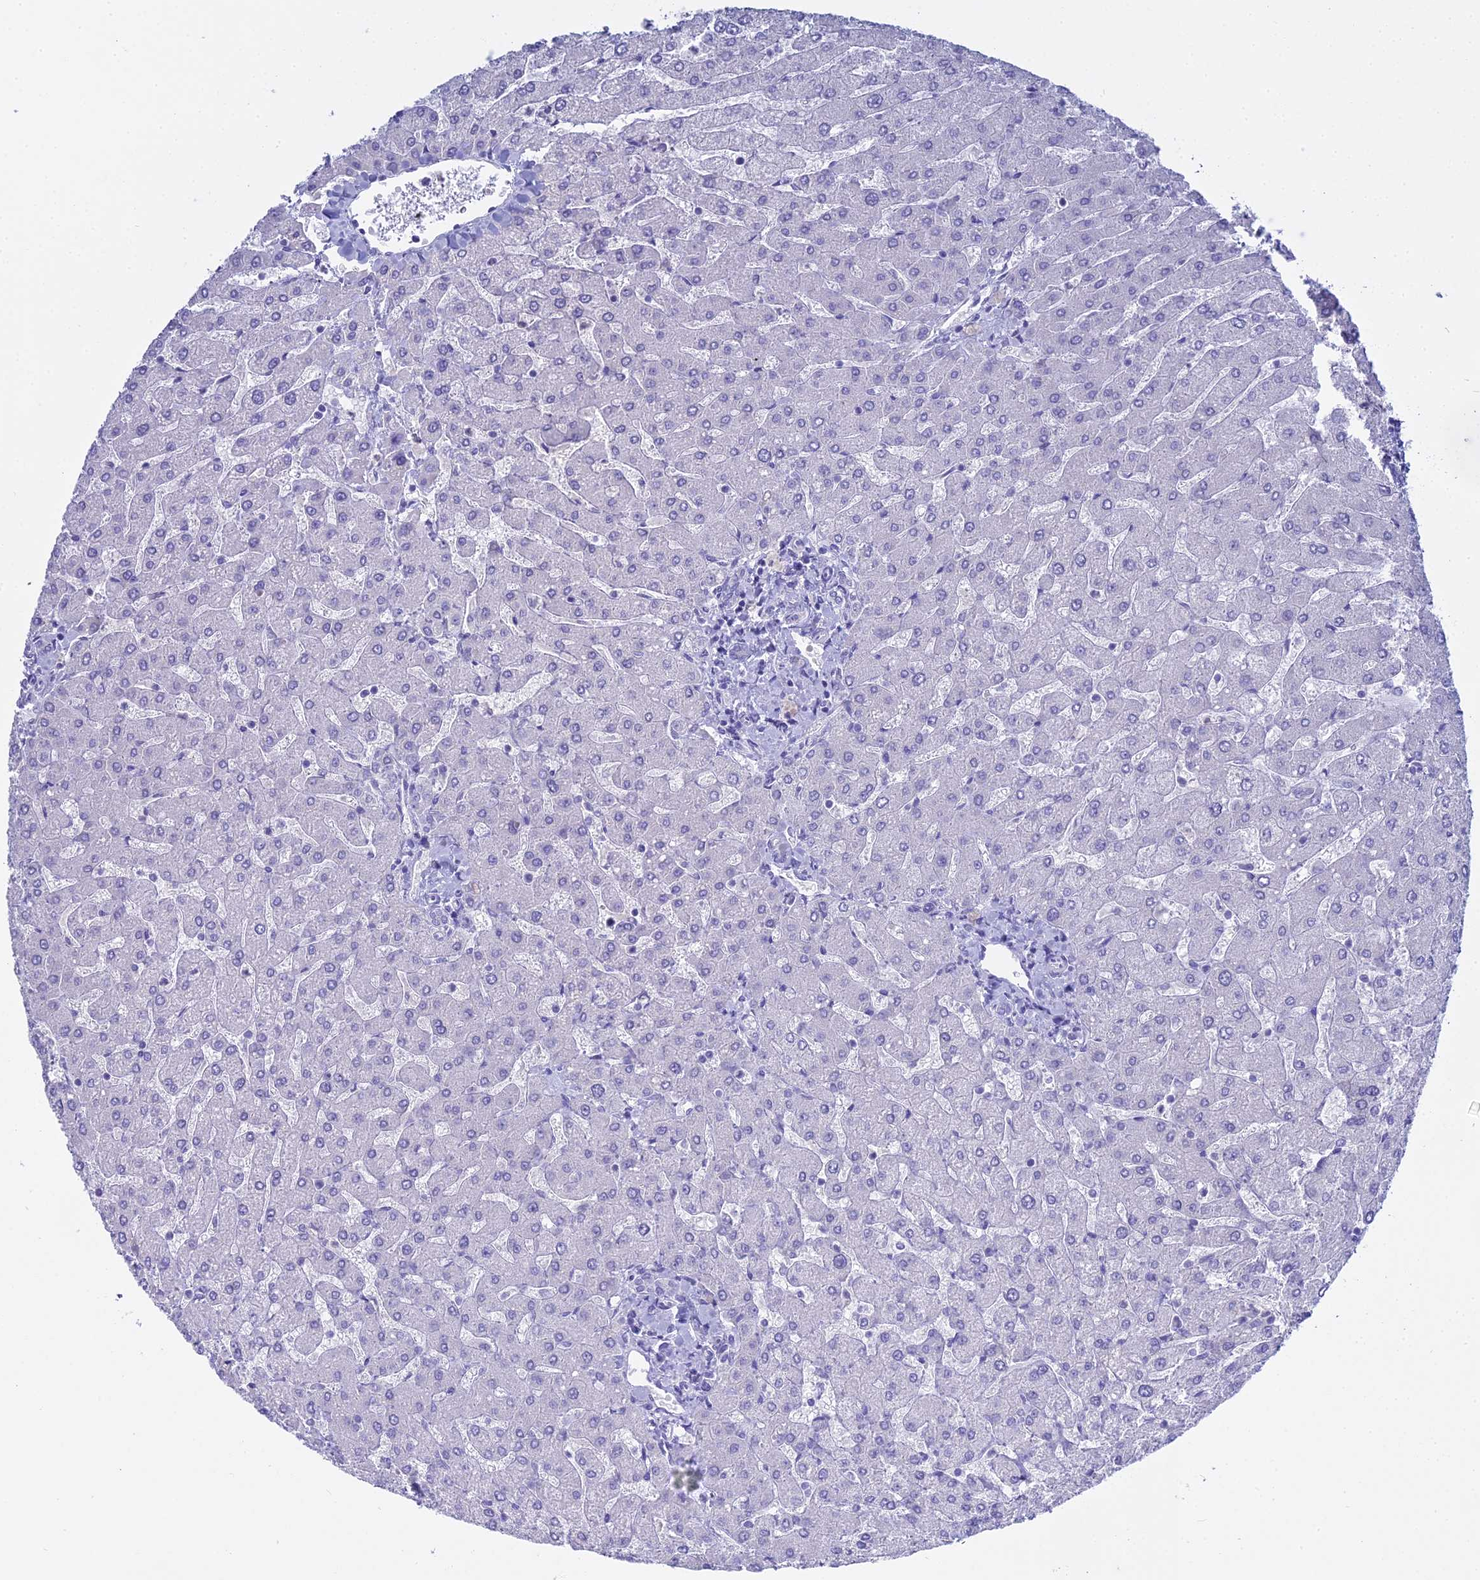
{"staining": {"intensity": "negative", "quantity": "none", "location": "none"}, "tissue": "liver", "cell_type": "Cholangiocytes", "image_type": "normal", "snomed": [{"axis": "morphology", "description": "Normal tissue, NOS"}, {"axis": "topography", "description": "Liver"}], "caption": "IHC of normal human liver exhibits no positivity in cholangiocytes. Nuclei are stained in blue.", "gene": "S100A7", "patient": {"sex": "male", "age": 55}}